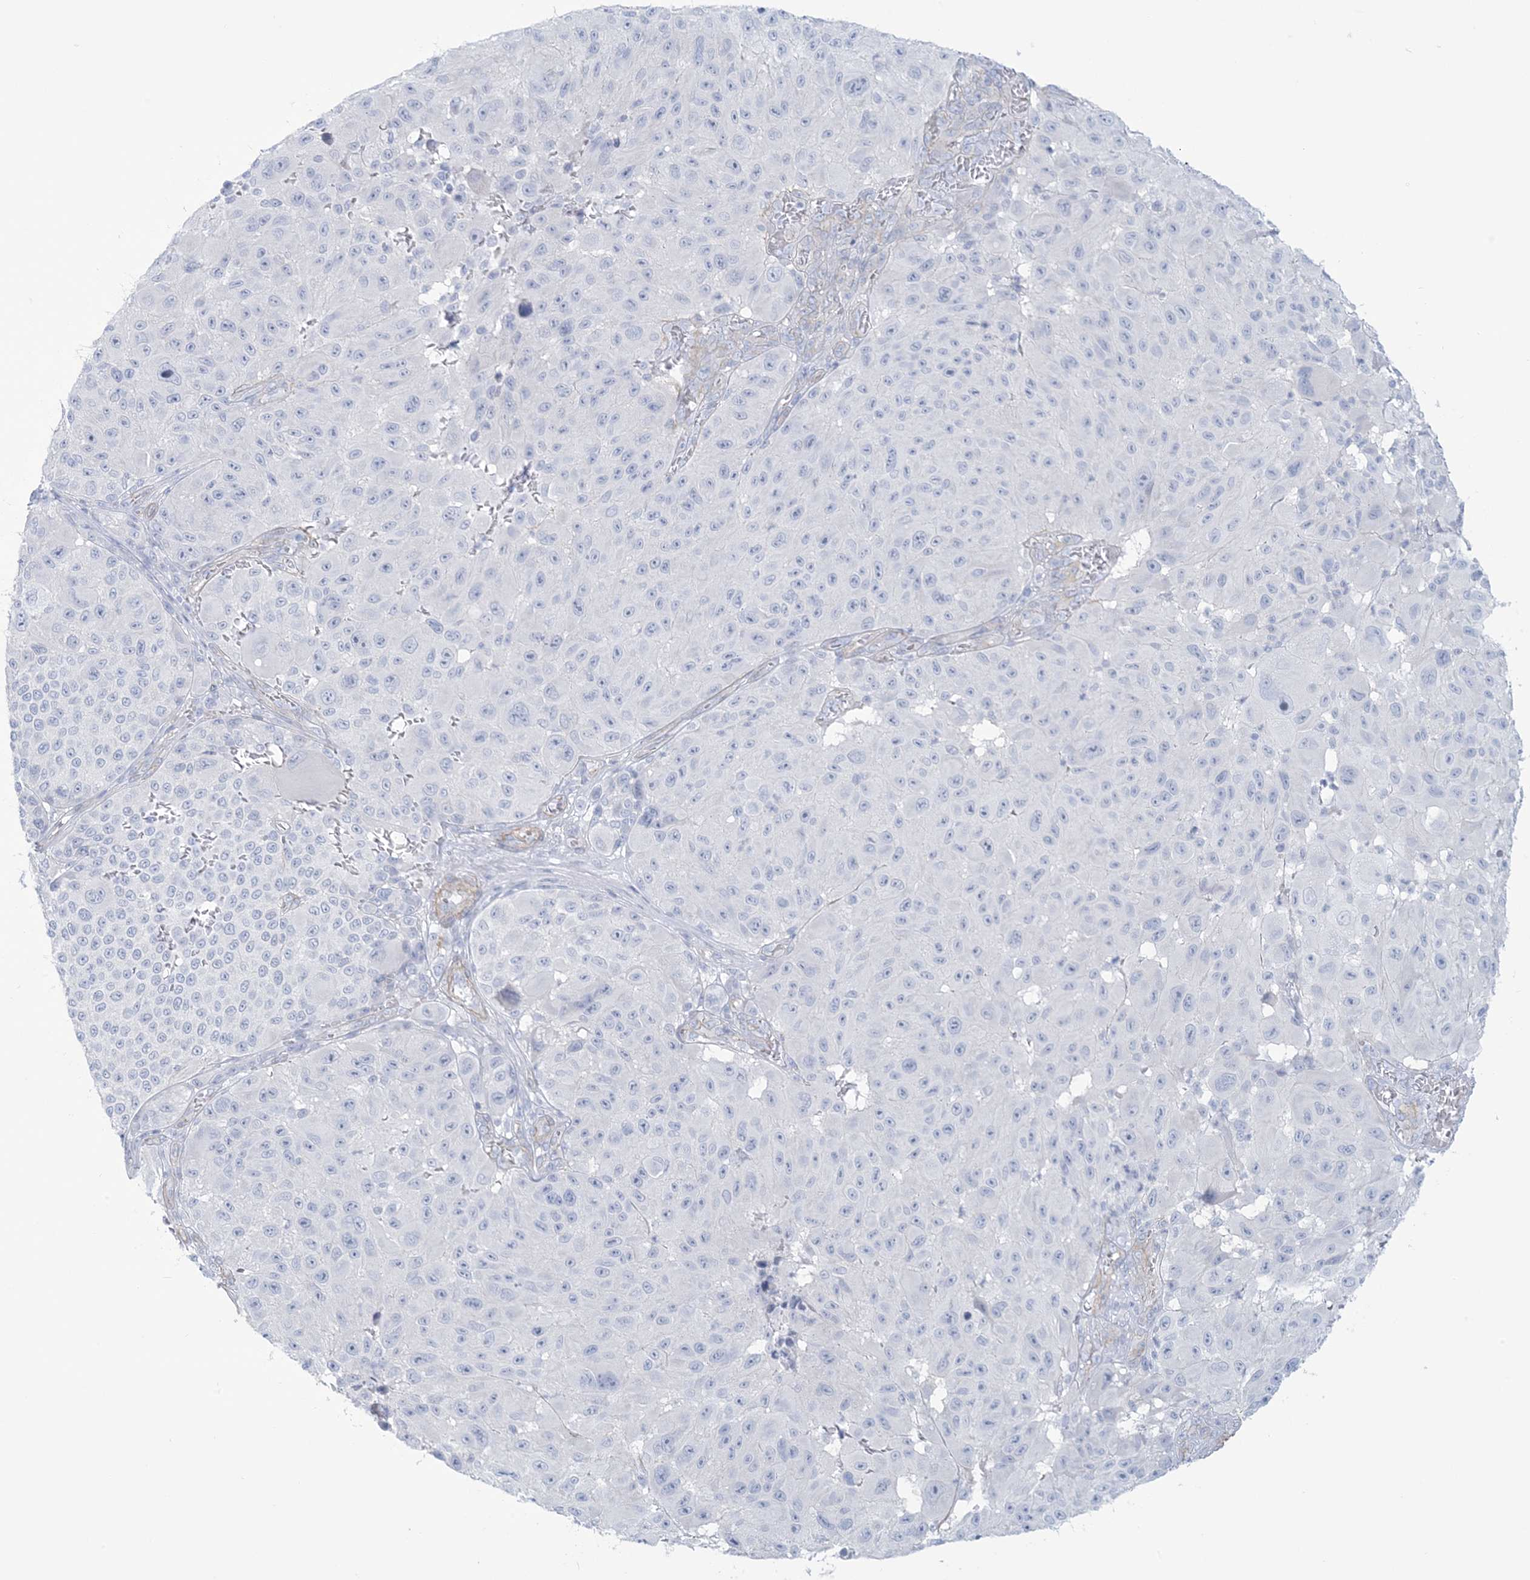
{"staining": {"intensity": "negative", "quantity": "none", "location": "none"}, "tissue": "melanoma", "cell_type": "Tumor cells", "image_type": "cancer", "snomed": [{"axis": "morphology", "description": "Malignant melanoma, NOS"}, {"axis": "topography", "description": "Skin"}], "caption": "The micrograph displays no significant expression in tumor cells of melanoma.", "gene": "AGXT", "patient": {"sex": "male", "age": 83}}